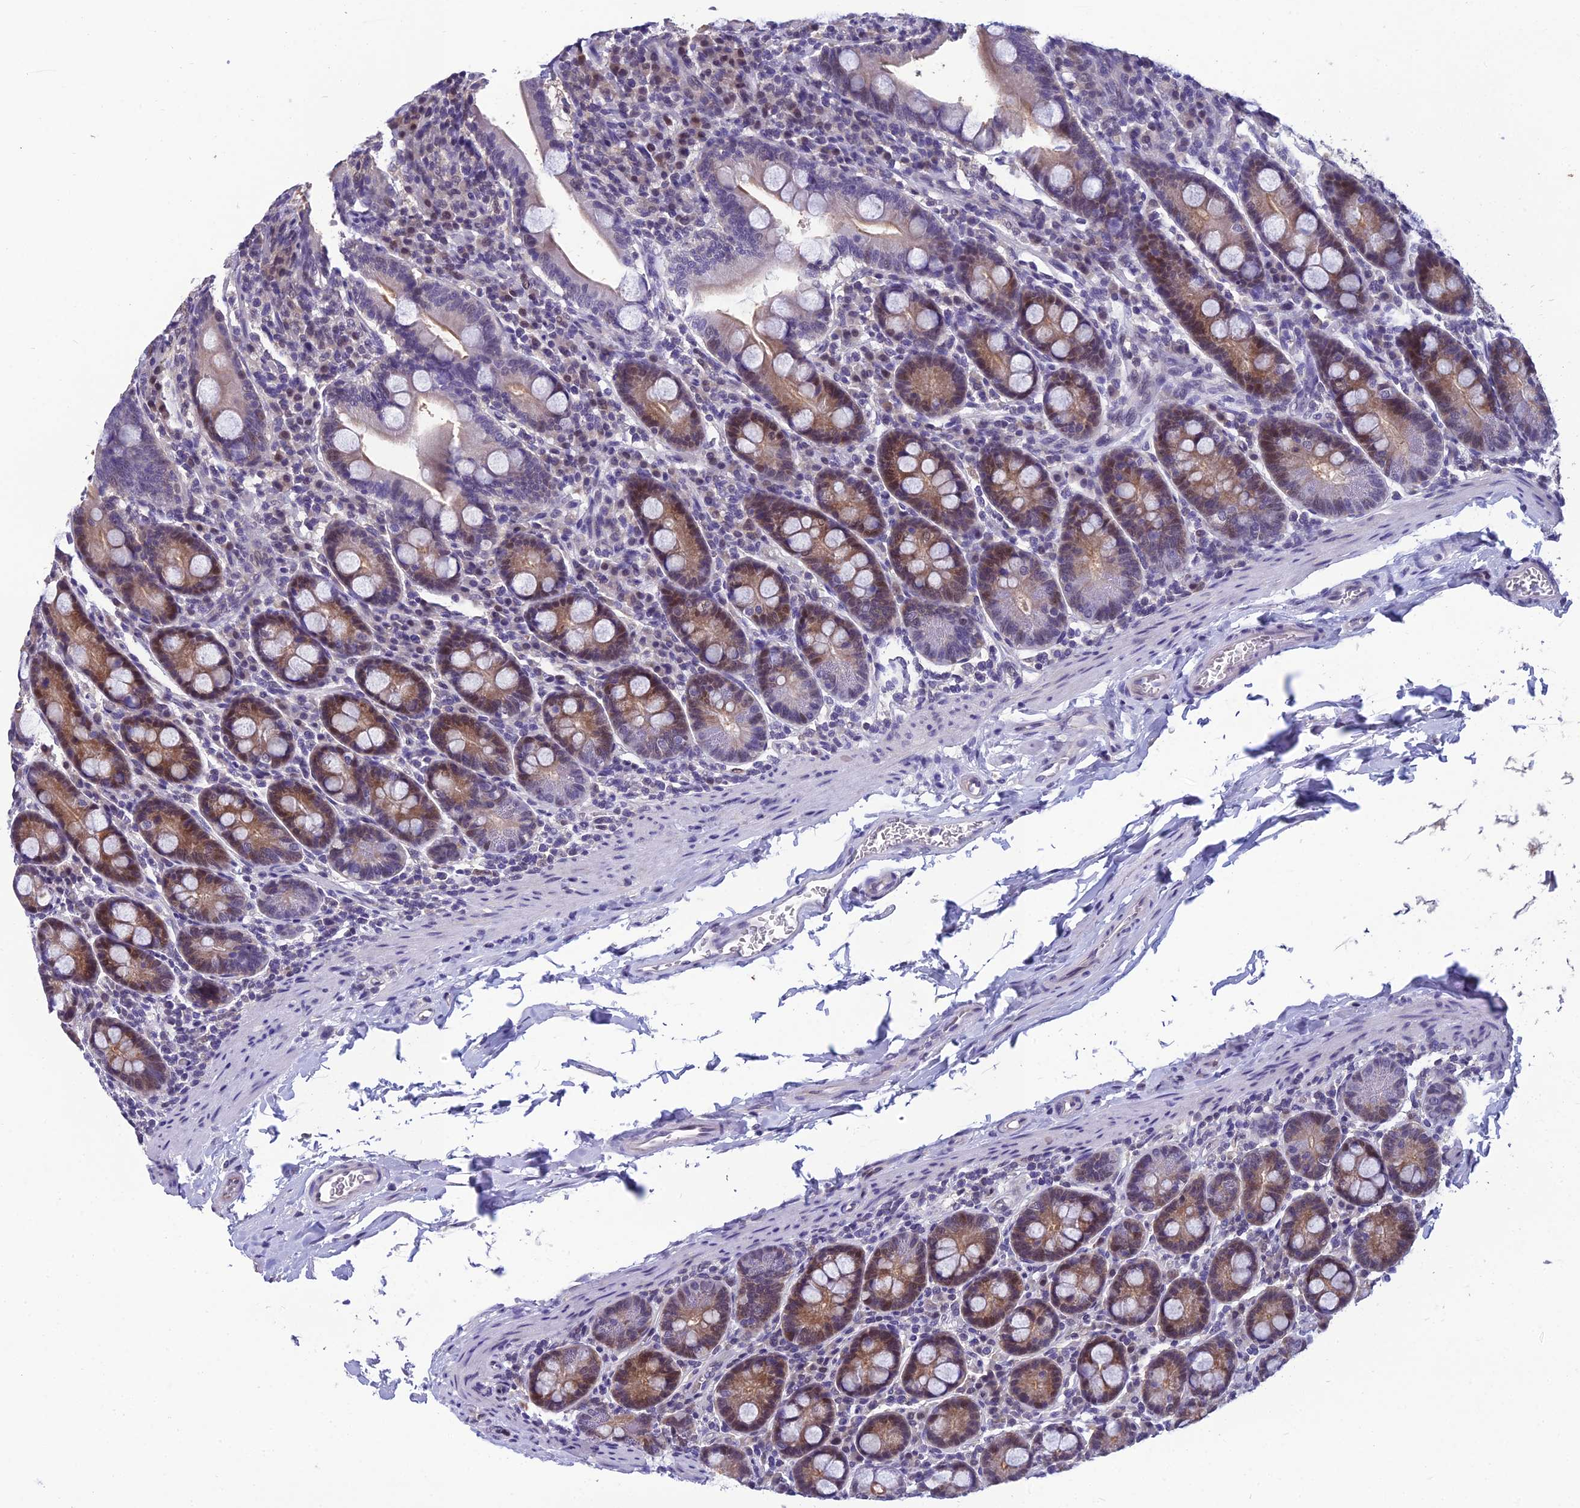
{"staining": {"intensity": "moderate", "quantity": "25%-75%", "location": "cytoplasmic/membranous,nuclear"}, "tissue": "duodenum", "cell_type": "Glandular cells", "image_type": "normal", "snomed": [{"axis": "morphology", "description": "Normal tissue, NOS"}, {"axis": "topography", "description": "Duodenum"}], "caption": "Unremarkable duodenum demonstrates moderate cytoplasmic/membranous,nuclear staining in about 25%-75% of glandular cells (DAB IHC with brightfield microscopy, high magnification)..", "gene": "GRWD1", "patient": {"sex": "male", "age": 35}}